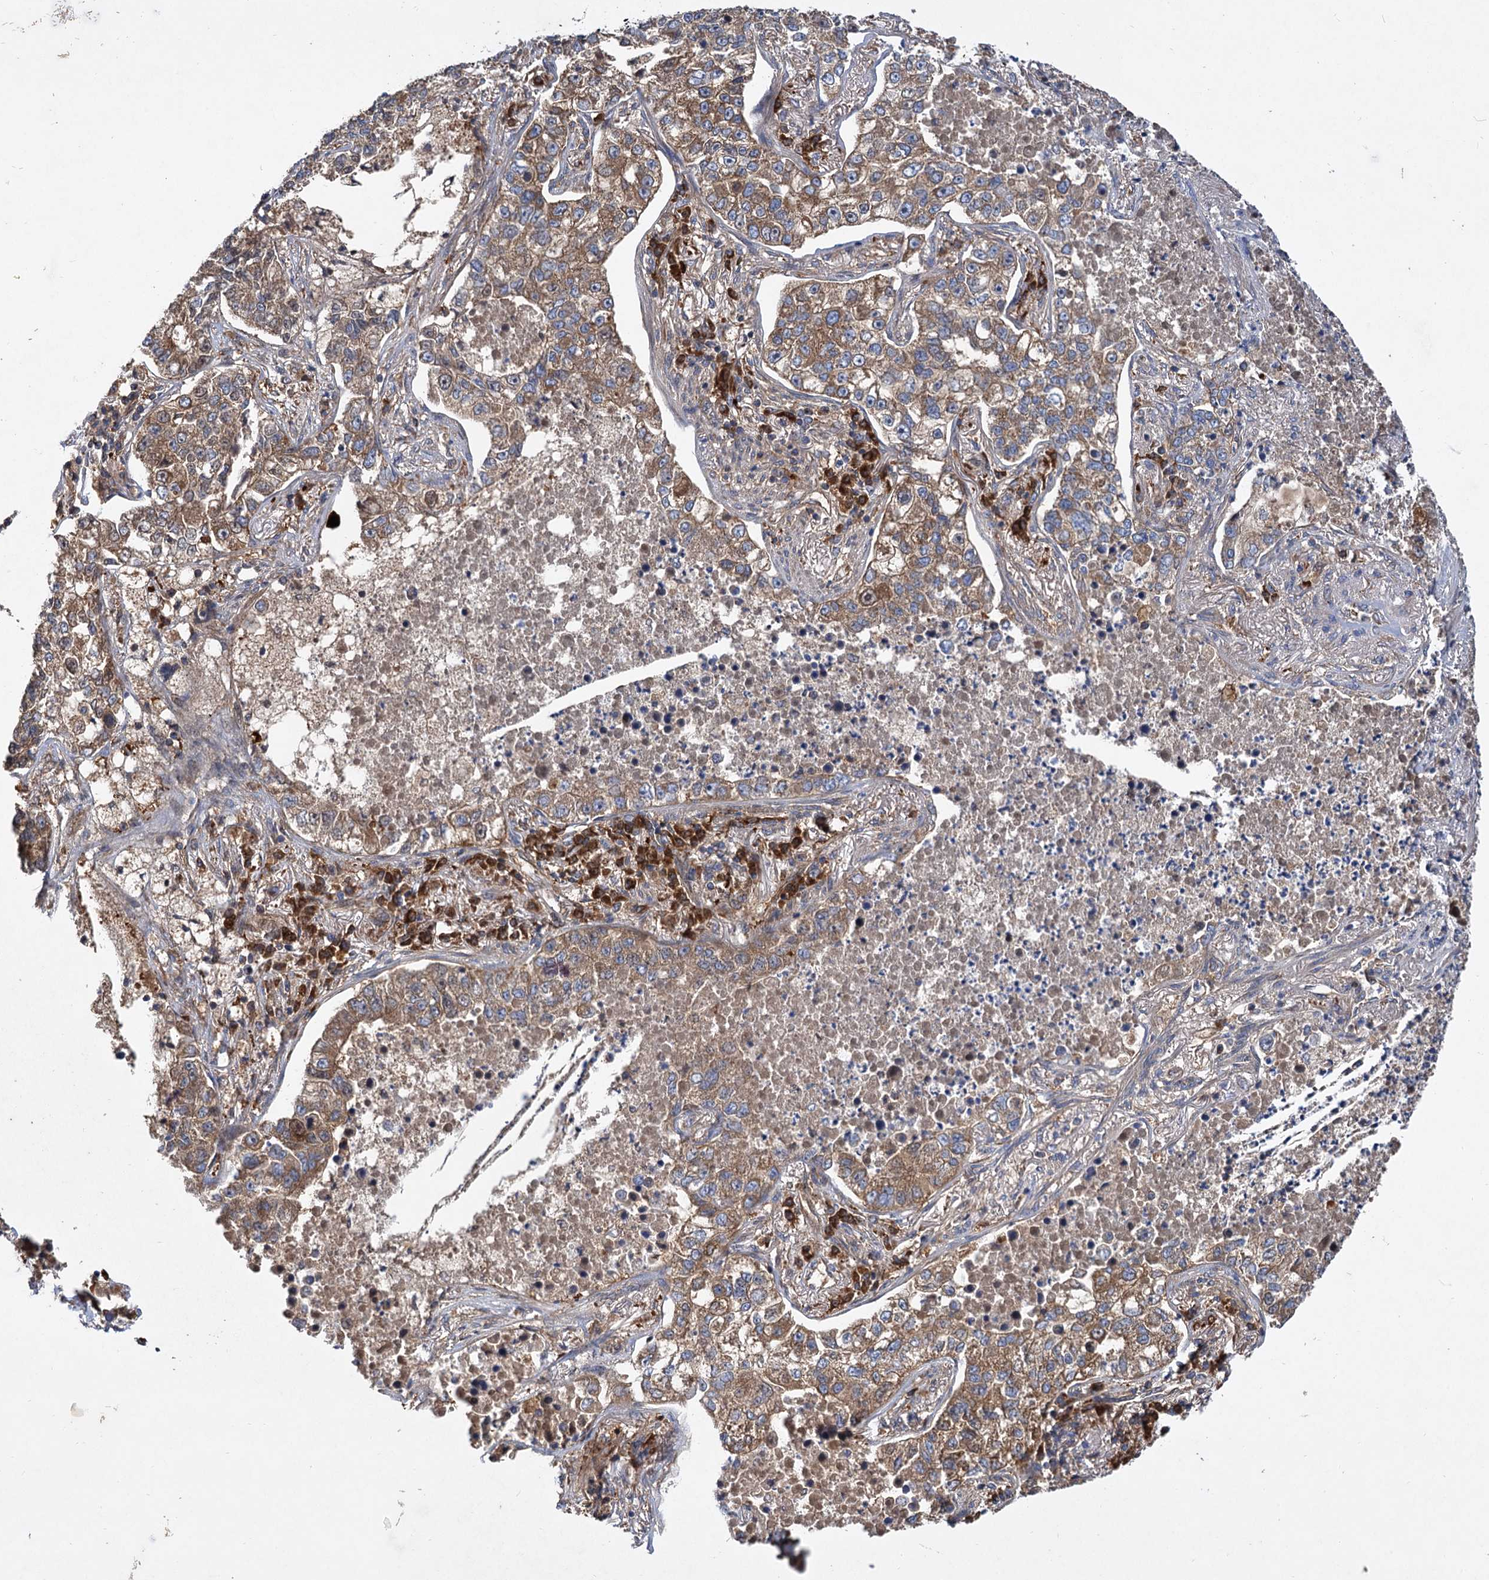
{"staining": {"intensity": "moderate", "quantity": ">75%", "location": "cytoplasmic/membranous"}, "tissue": "lung cancer", "cell_type": "Tumor cells", "image_type": "cancer", "snomed": [{"axis": "morphology", "description": "Adenocarcinoma, NOS"}, {"axis": "topography", "description": "Lung"}], "caption": "A photomicrograph of human lung cancer (adenocarcinoma) stained for a protein reveals moderate cytoplasmic/membranous brown staining in tumor cells.", "gene": "ALKBH7", "patient": {"sex": "male", "age": 49}}